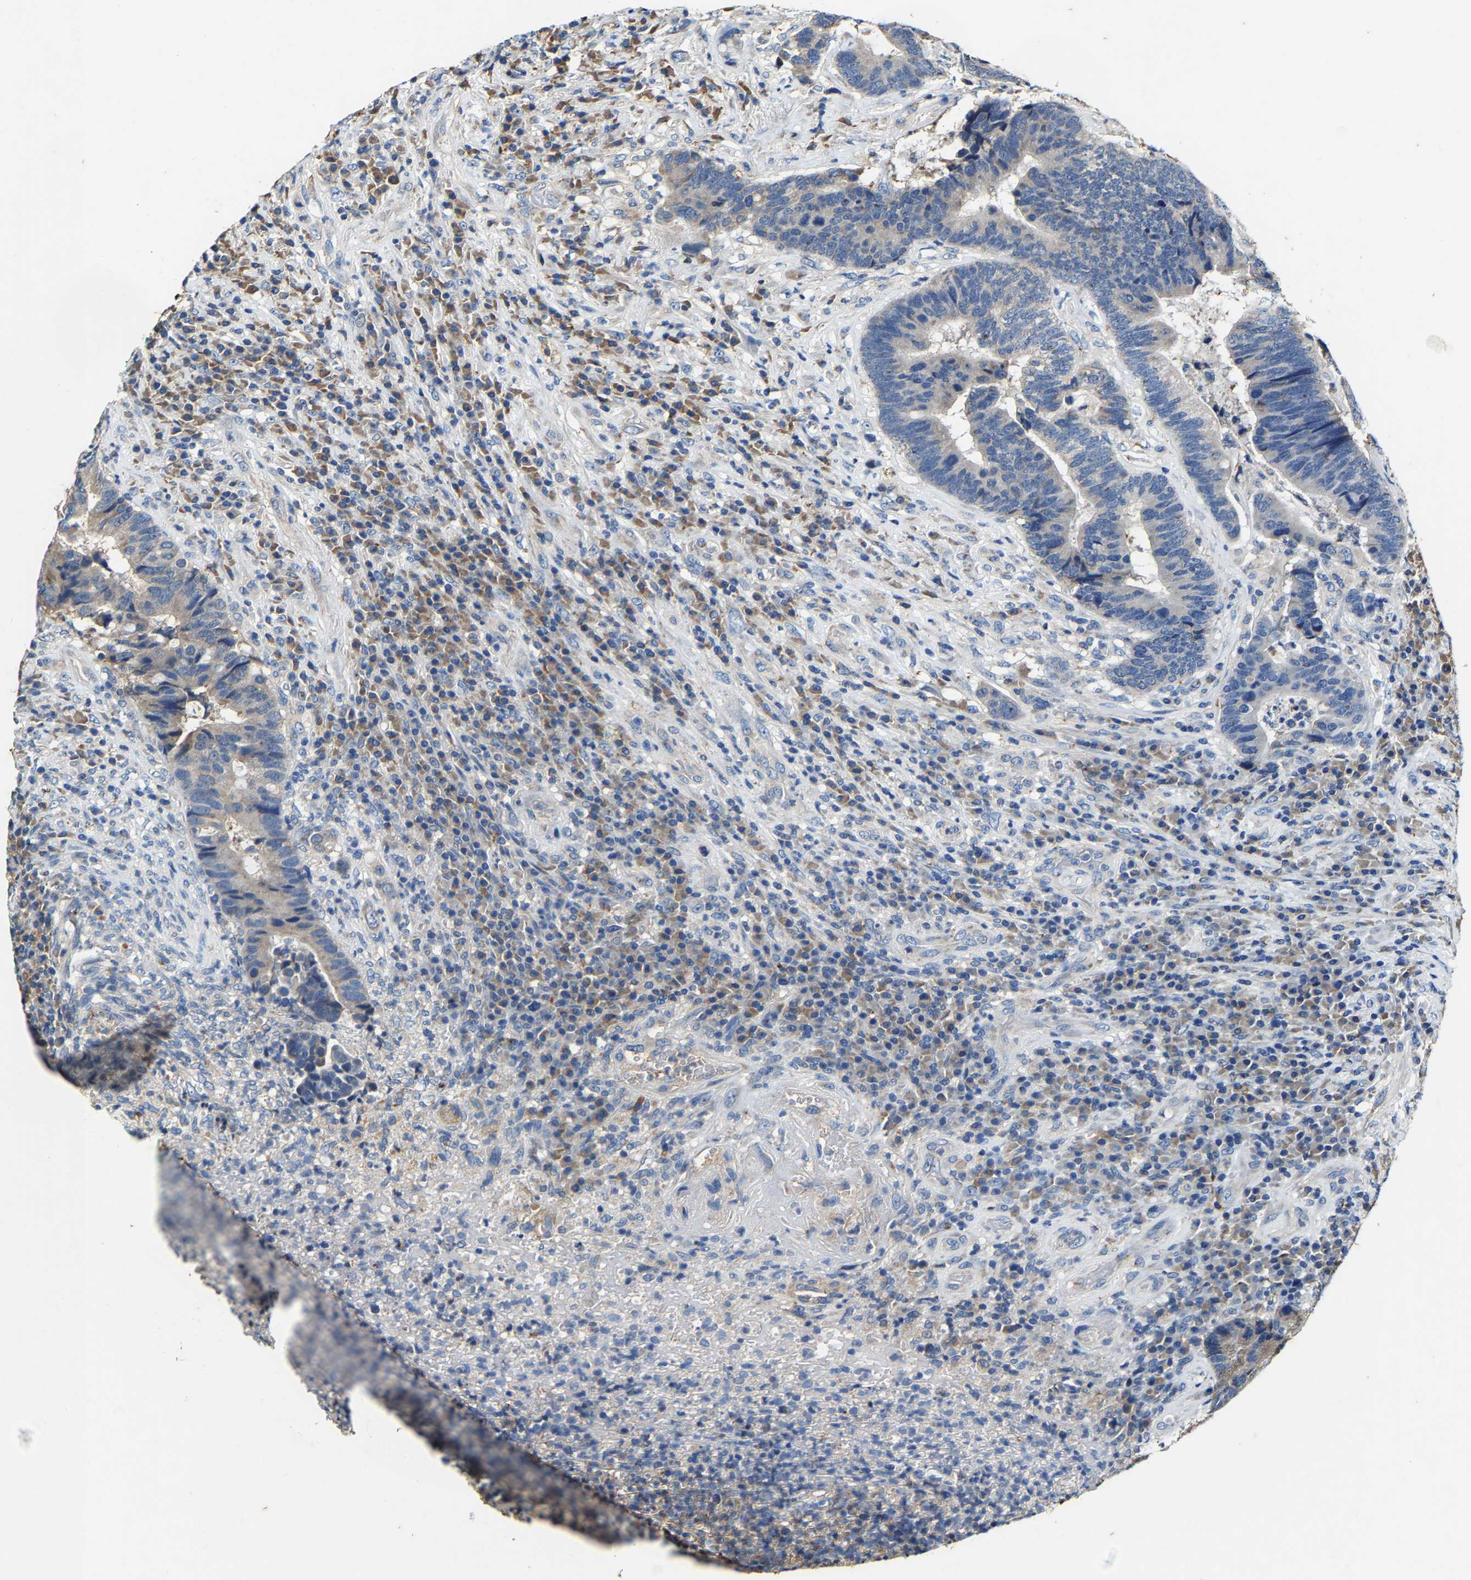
{"staining": {"intensity": "negative", "quantity": "none", "location": "none"}, "tissue": "colorectal cancer", "cell_type": "Tumor cells", "image_type": "cancer", "snomed": [{"axis": "morphology", "description": "Adenocarcinoma, NOS"}, {"axis": "topography", "description": "Rectum"}], "caption": "This photomicrograph is of colorectal cancer (adenocarcinoma) stained with immunohistochemistry to label a protein in brown with the nuclei are counter-stained blue. There is no staining in tumor cells.", "gene": "SLC25A25", "patient": {"sex": "female", "age": 89}}